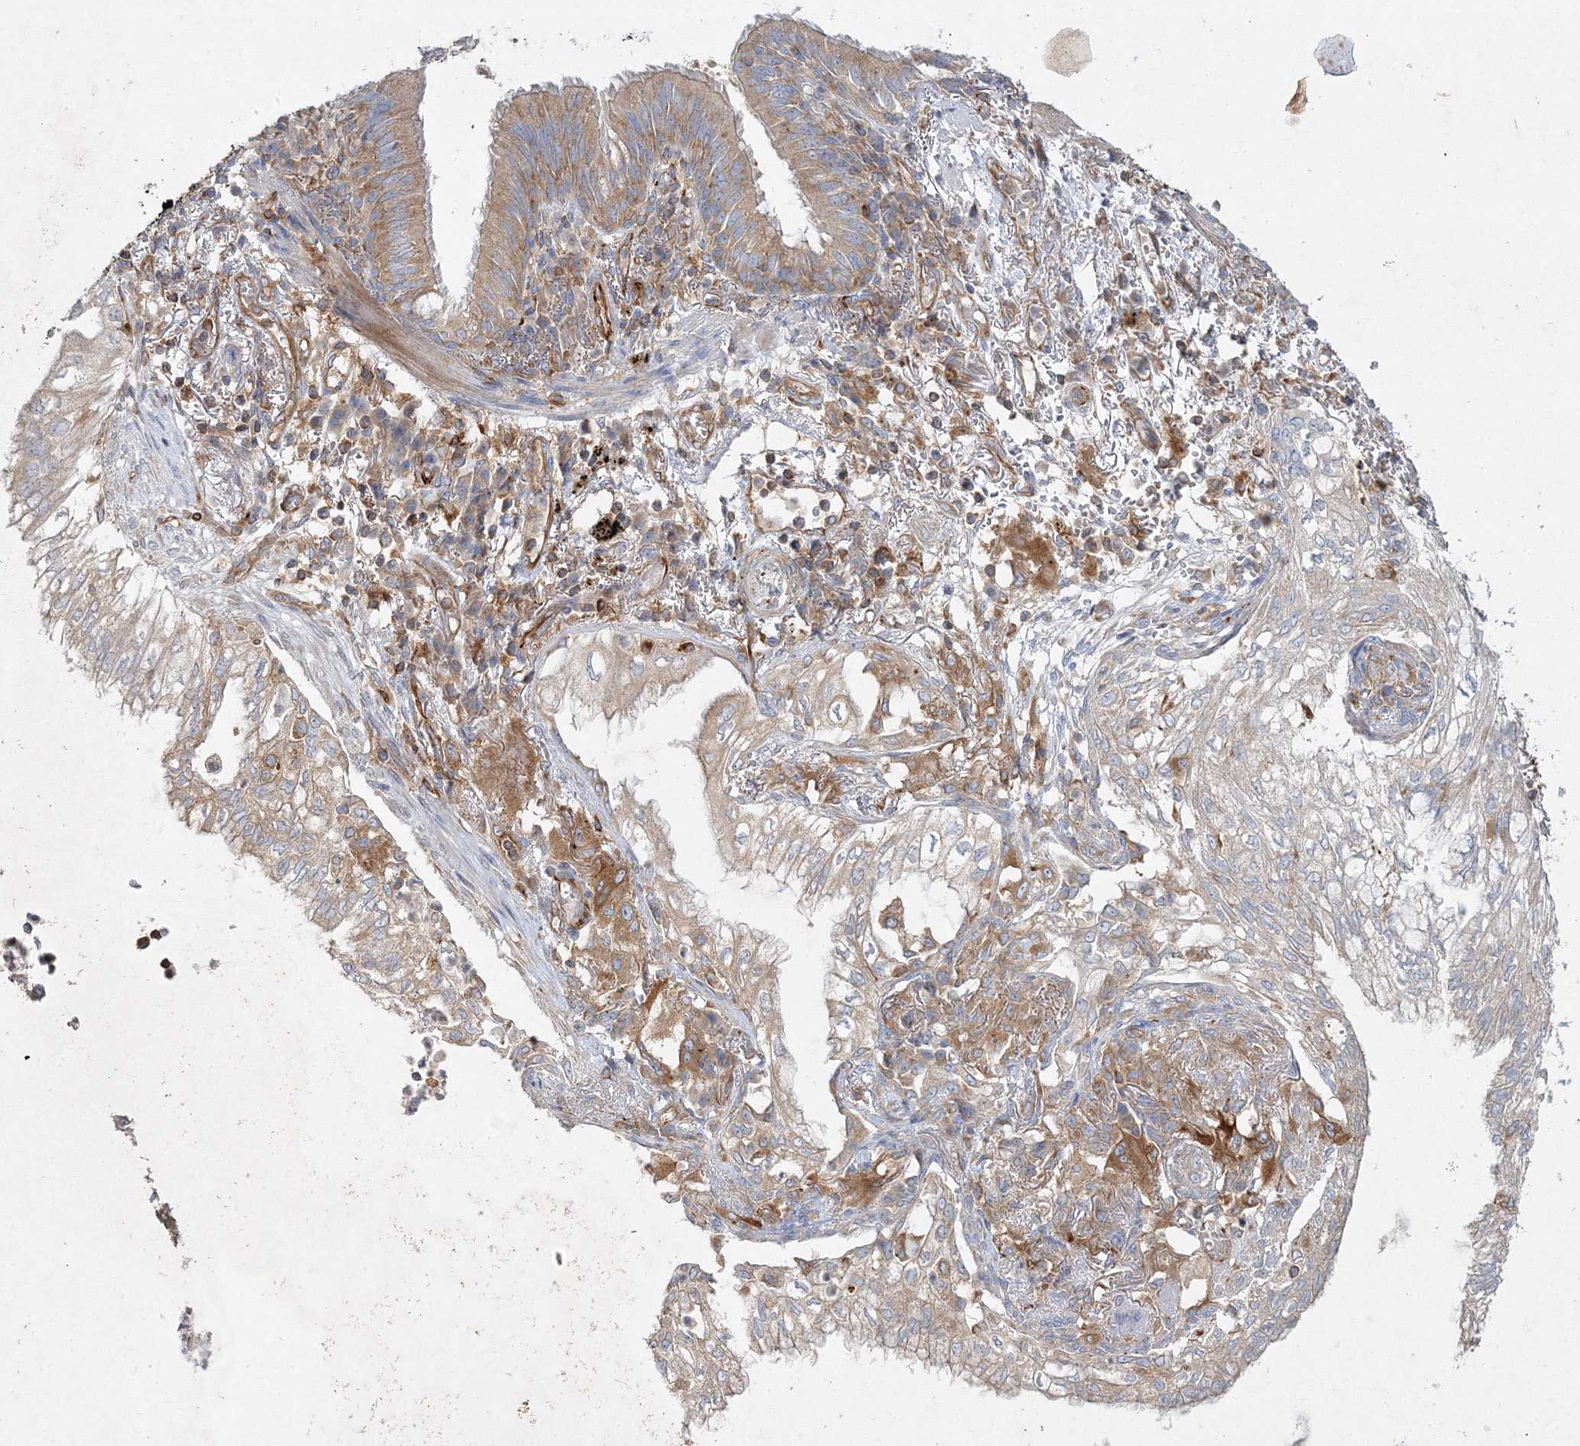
{"staining": {"intensity": "weak", "quantity": "25%-75%", "location": "cytoplasmic/membranous"}, "tissue": "lung cancer", "cell_type": "Tumor cells", "image_type": "cancer", "snomed": [{"axis": "morphology", "description": "Adenocarcinoma, NOS"}, {"axis": "topography", "description": "Lung"}], "caption": "Immunohistochemistry image of adenocarcinoma (lung) stained for a protein (brown), which shows low levels of weak cytoplasmic/membranous positivity in about 25%-75% of tumor cells.", "gene": "WDR37", "patient": {"sex": "female", "age": 70}}